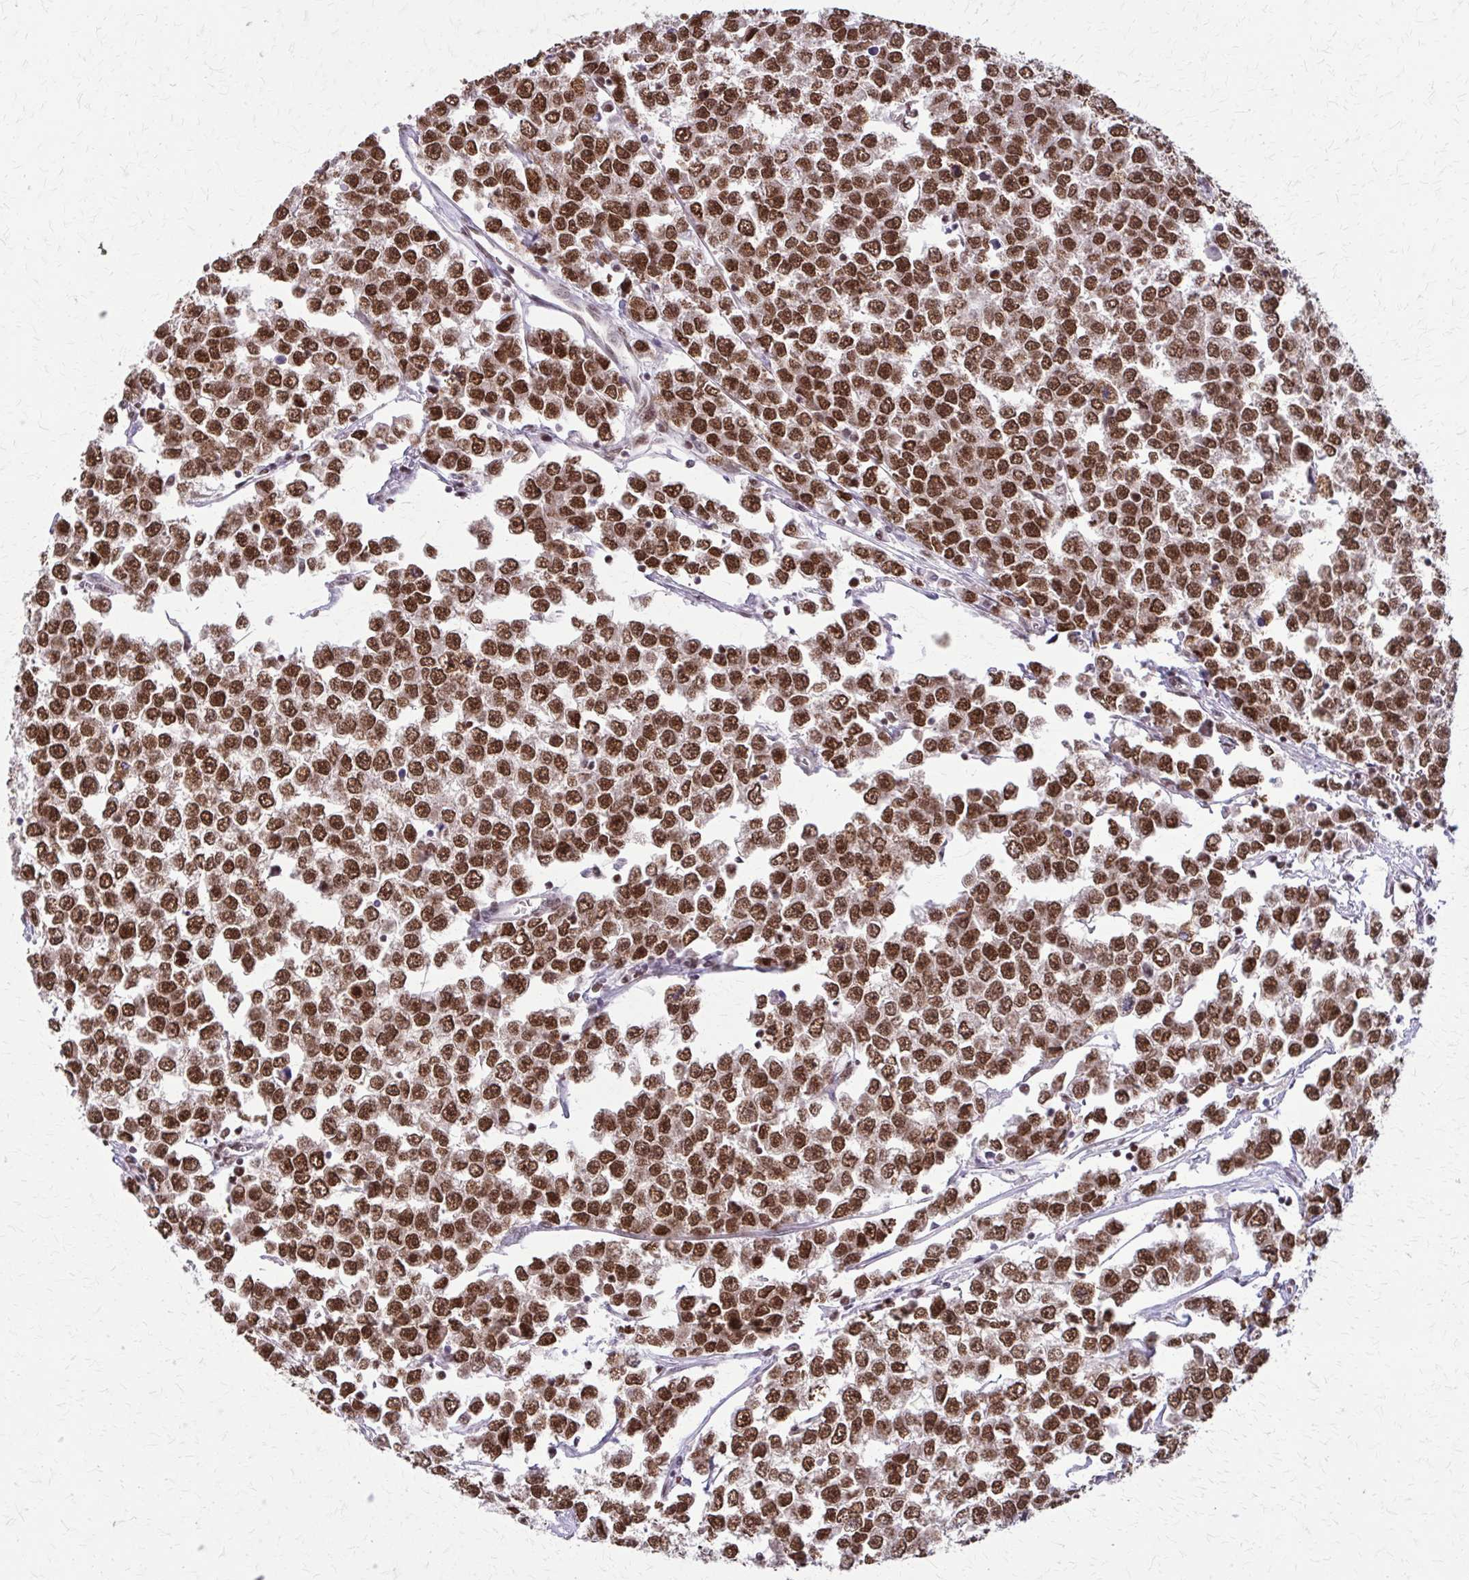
{"staining": {"intensity": "strong", "quantity": ">75%", "location": "nuclear"}, "tissue": "testis cancer", "cell_type": "Tumor cells", "image_type": "cancer", "snomed": [{"axis": "morphology", "description": "Seminoma, NOS"}, {"axis": "morphology", "description": "Carcinoma, Embryonal, NOS"}, {"axis": "topography", "description": "Testis"}], "caption": "Human testis embryonal carcinoma stained for a protein (brown) exhibits strong nuclear positive expression in about >75% of tumor cells.", "gene": "TTF1", "patient": {"sex": "male", "age": 52}}